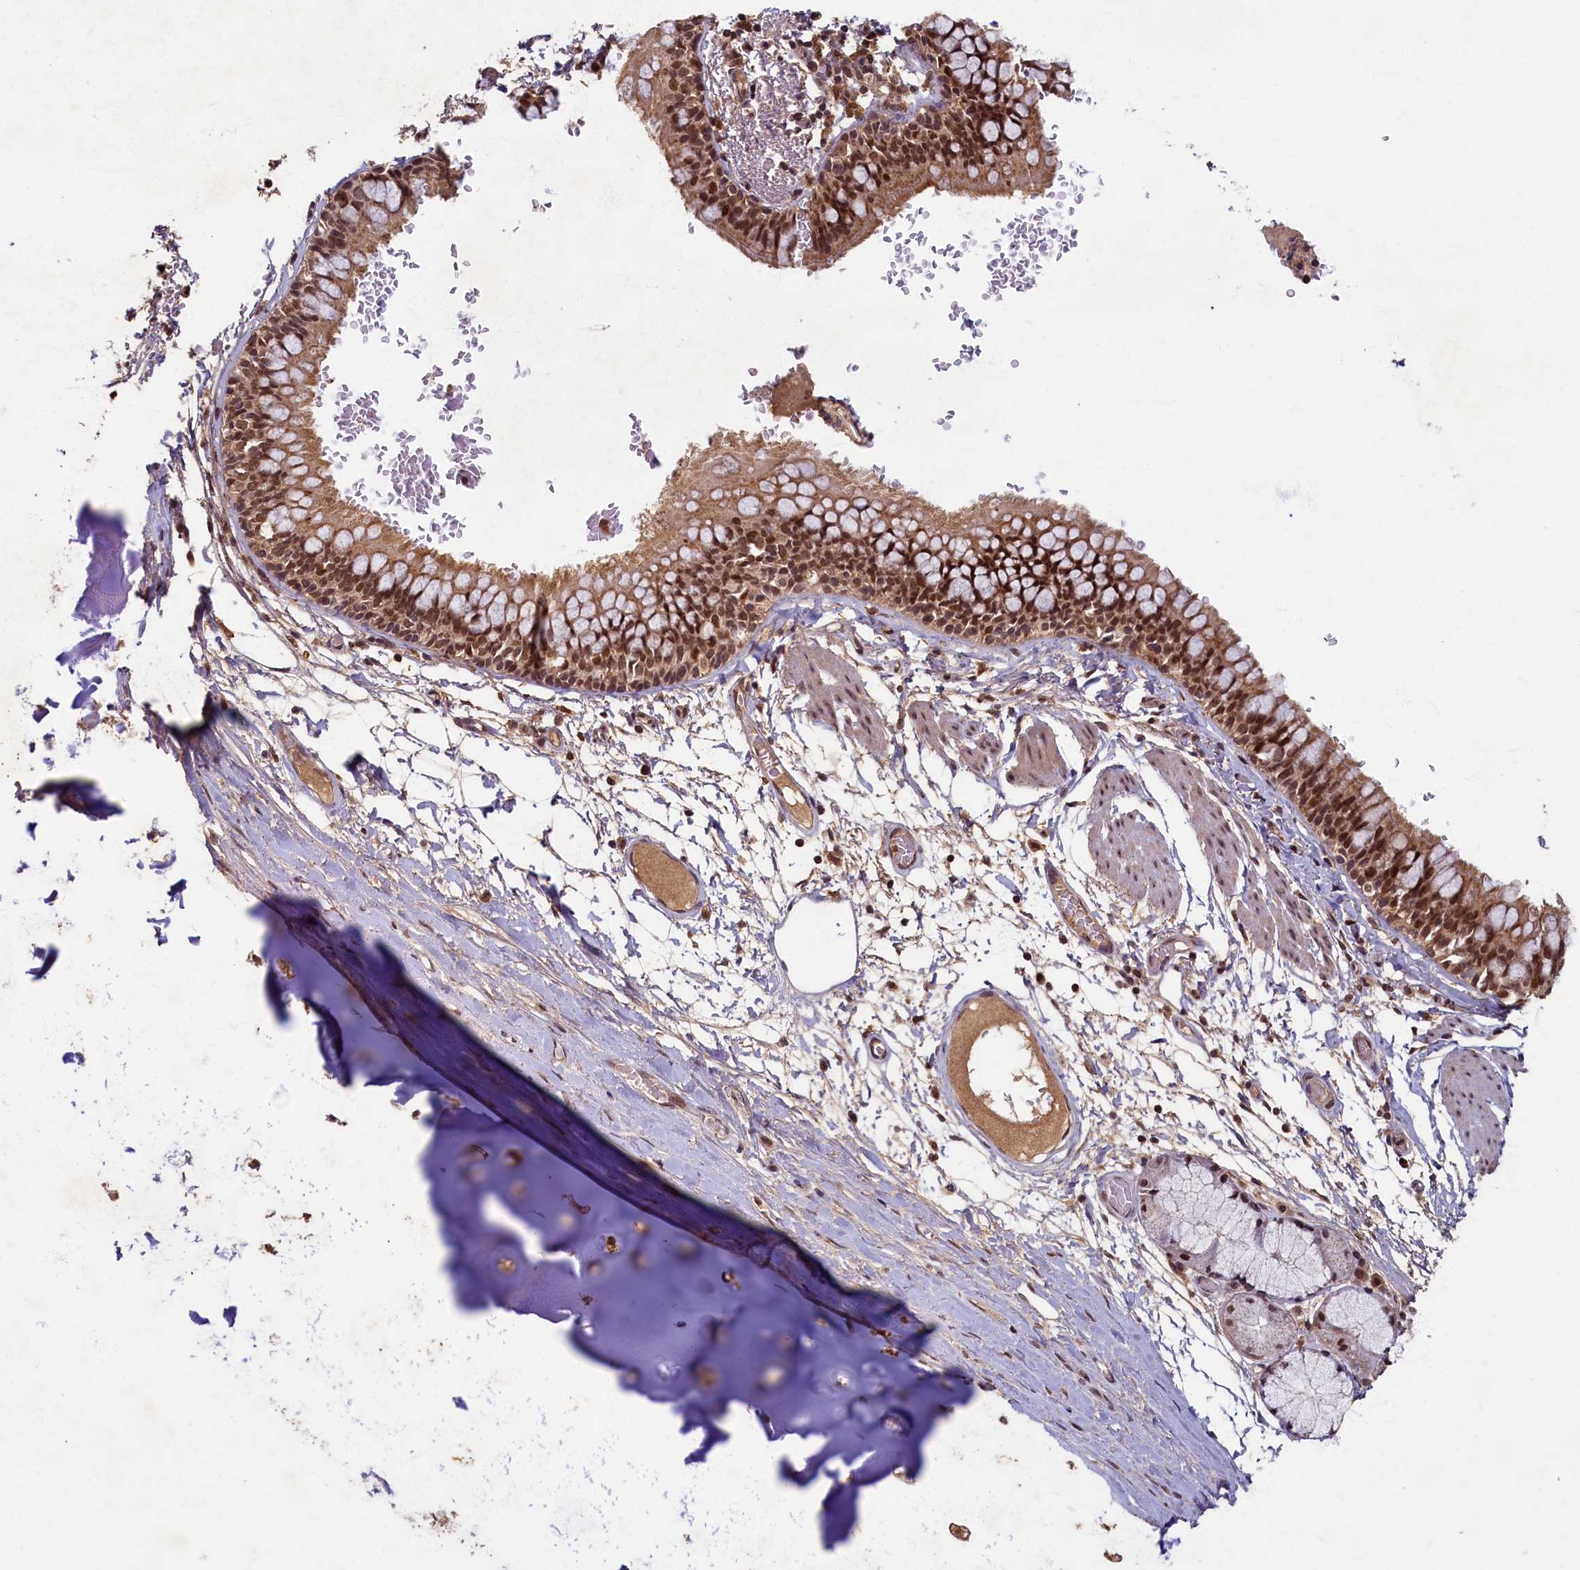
{"staining": {"intensity": "moderate", "quantity": ">75%", "location": "cytoplasmic/membranous,nuclear"}, "tissue": "bronchus", "cell_type": "Respiratory epithelial cells", "image_type": "normal", "snomed": [{"axis": "morphology", "description": "Normal tissue, NOS"}, {"axis": "topography", "description": "Cartilage tissue"}, {"axis": "topography", "description": "Bronchus"}], "caption": "Immunohistochemical staining of benign human bronchus displays >75% levels of moderate cytoplasmic/membranous,nuclear protein staining in about >75% of respiratory epithelial cells. Ihc stains the protein of interest in brown and the nuclei are stained blue.", "gene": "BRCA1", "patient": {"sex": "female", "age": 36}}